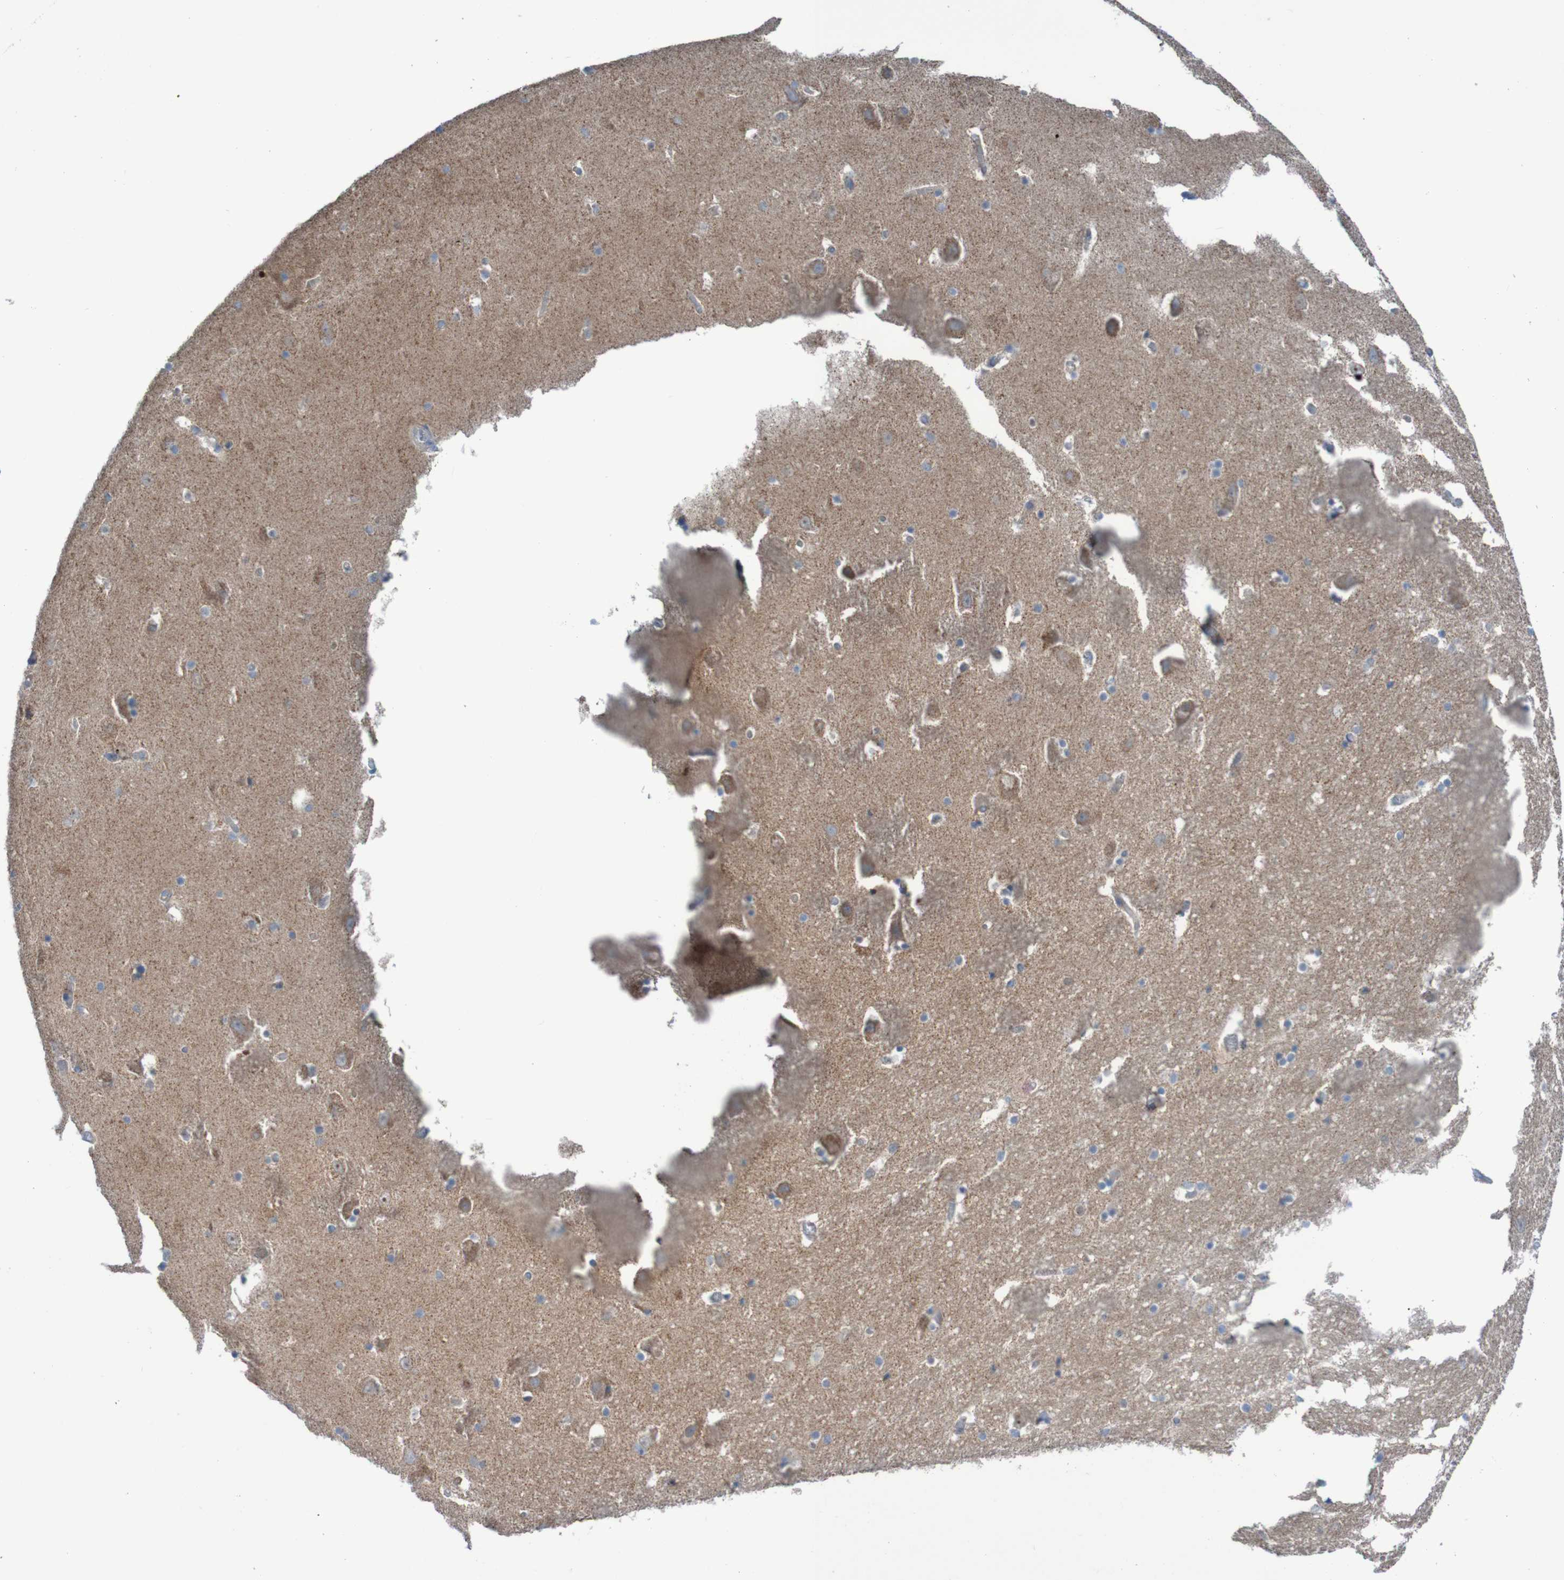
{"staining": {"intensity": "negative", "quantity": "none", "location": "none"}, "tissue": "hippocampus", "cell_type": "Glial cells", "image_type": "normal", "snomed": [{"axis": "morphology", "description": "Normal tissue, NOS"}, {"axis": "topography", "description": "Hippocampus"}], "caption": "IHC image of benign hippocampus: hippocampus stained with DAB (3,3'-diaminobenzidine) shows no significant protein expression in glial cells. Nuclei are stained in blue.", "gene": "PARP4", "patient": {"sex": "male", "age": 45}}